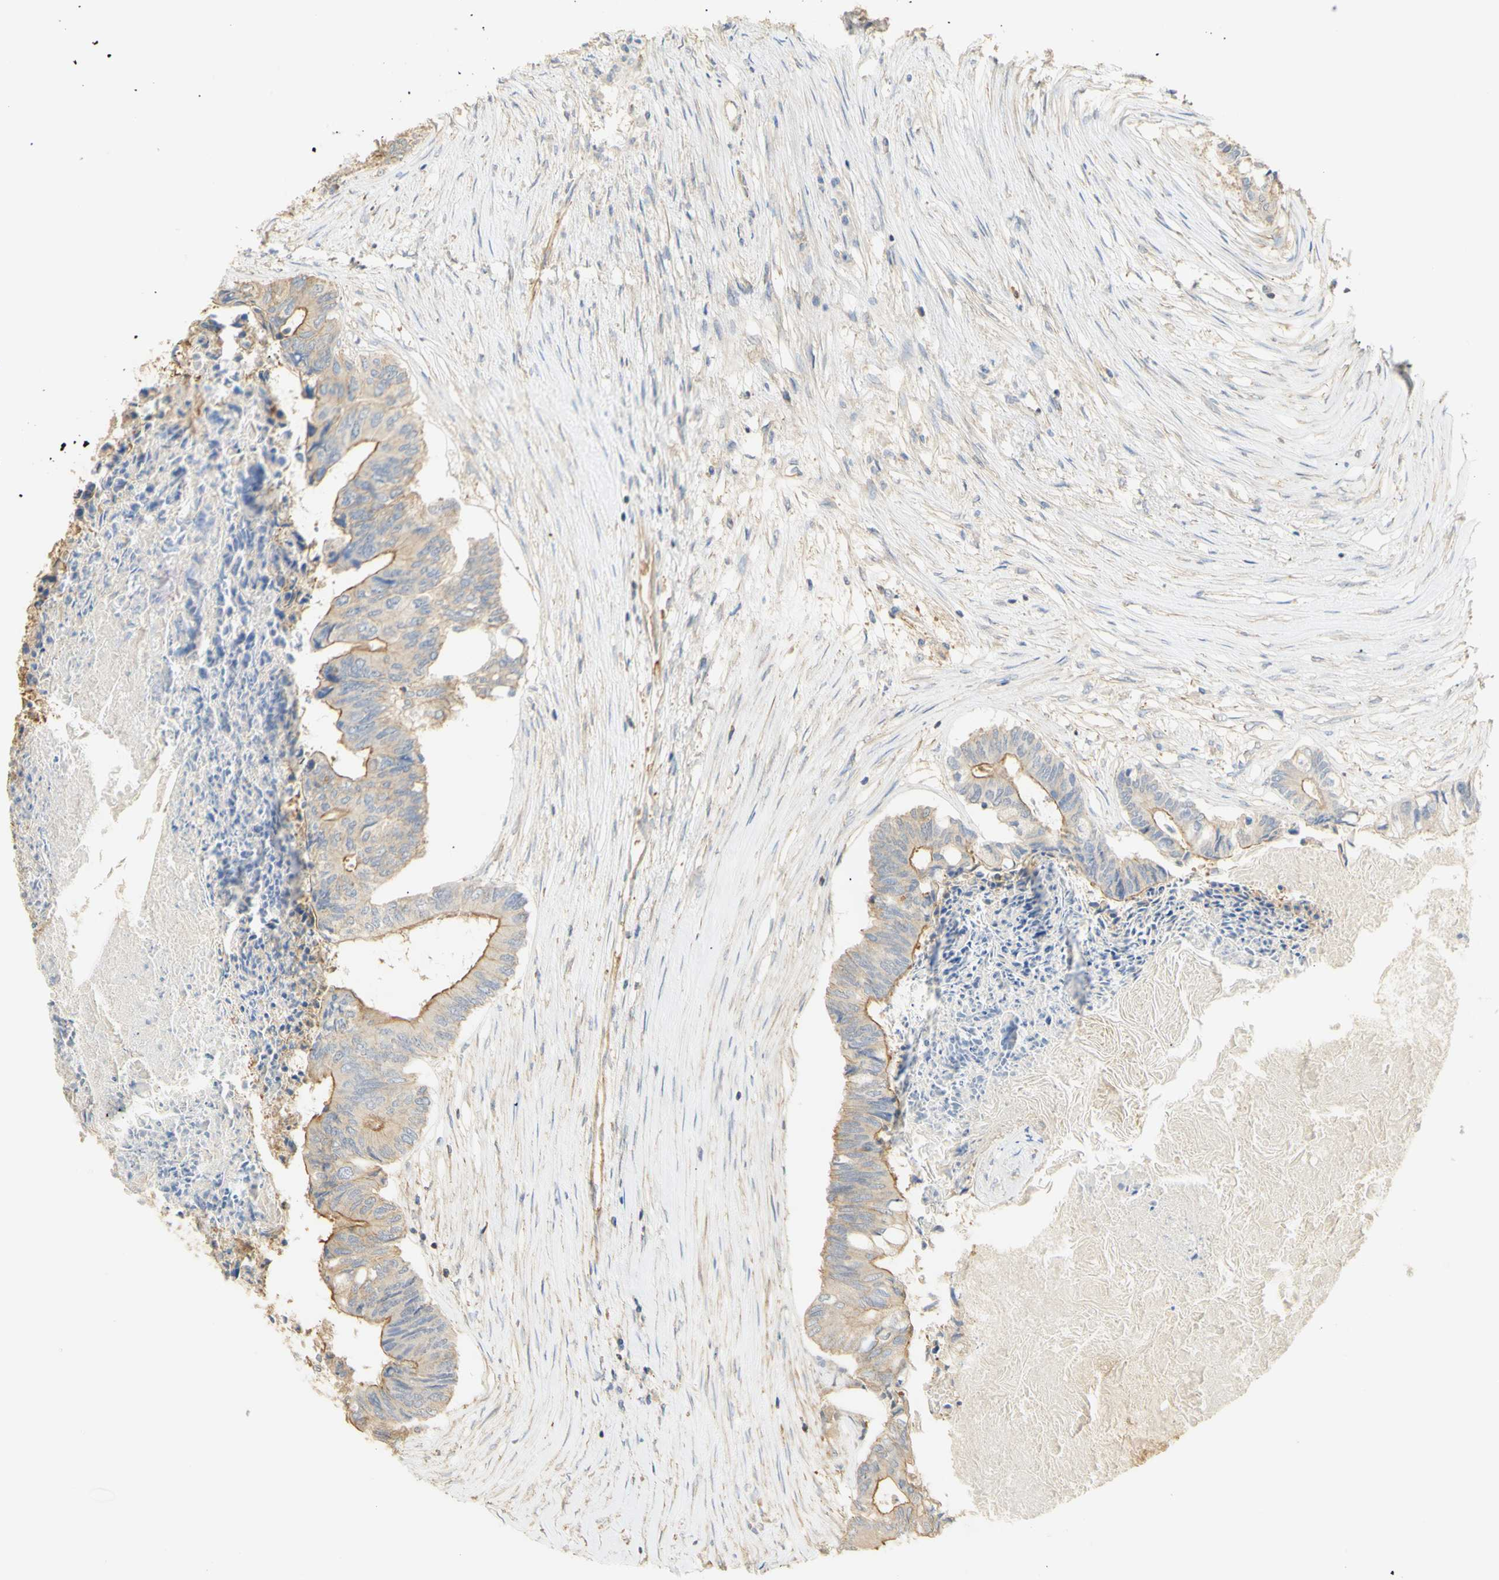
{"staining": {"intensity": "moderate", "quantity": "25%-75%", "location": "cytoplasmic/membranous"}, "tissue": "colorectal cancer", "cell_type": "Tumor cells", "image_type": "cancer", "snomed": [{"axis": "morphology", "description": "Adenocarcinoma, NOS"}, {"axis": "topography", "description": "Rectum"}], "caption": "Colorectal adenocarcinoma stained with immunohistochemistry (IHC) reveals moderate cytoplasmic/membranous positivity in about 25%-75% of tumor cells.", "gene": "KCNE4", "patient": {"sex": "male", "age": 63}}